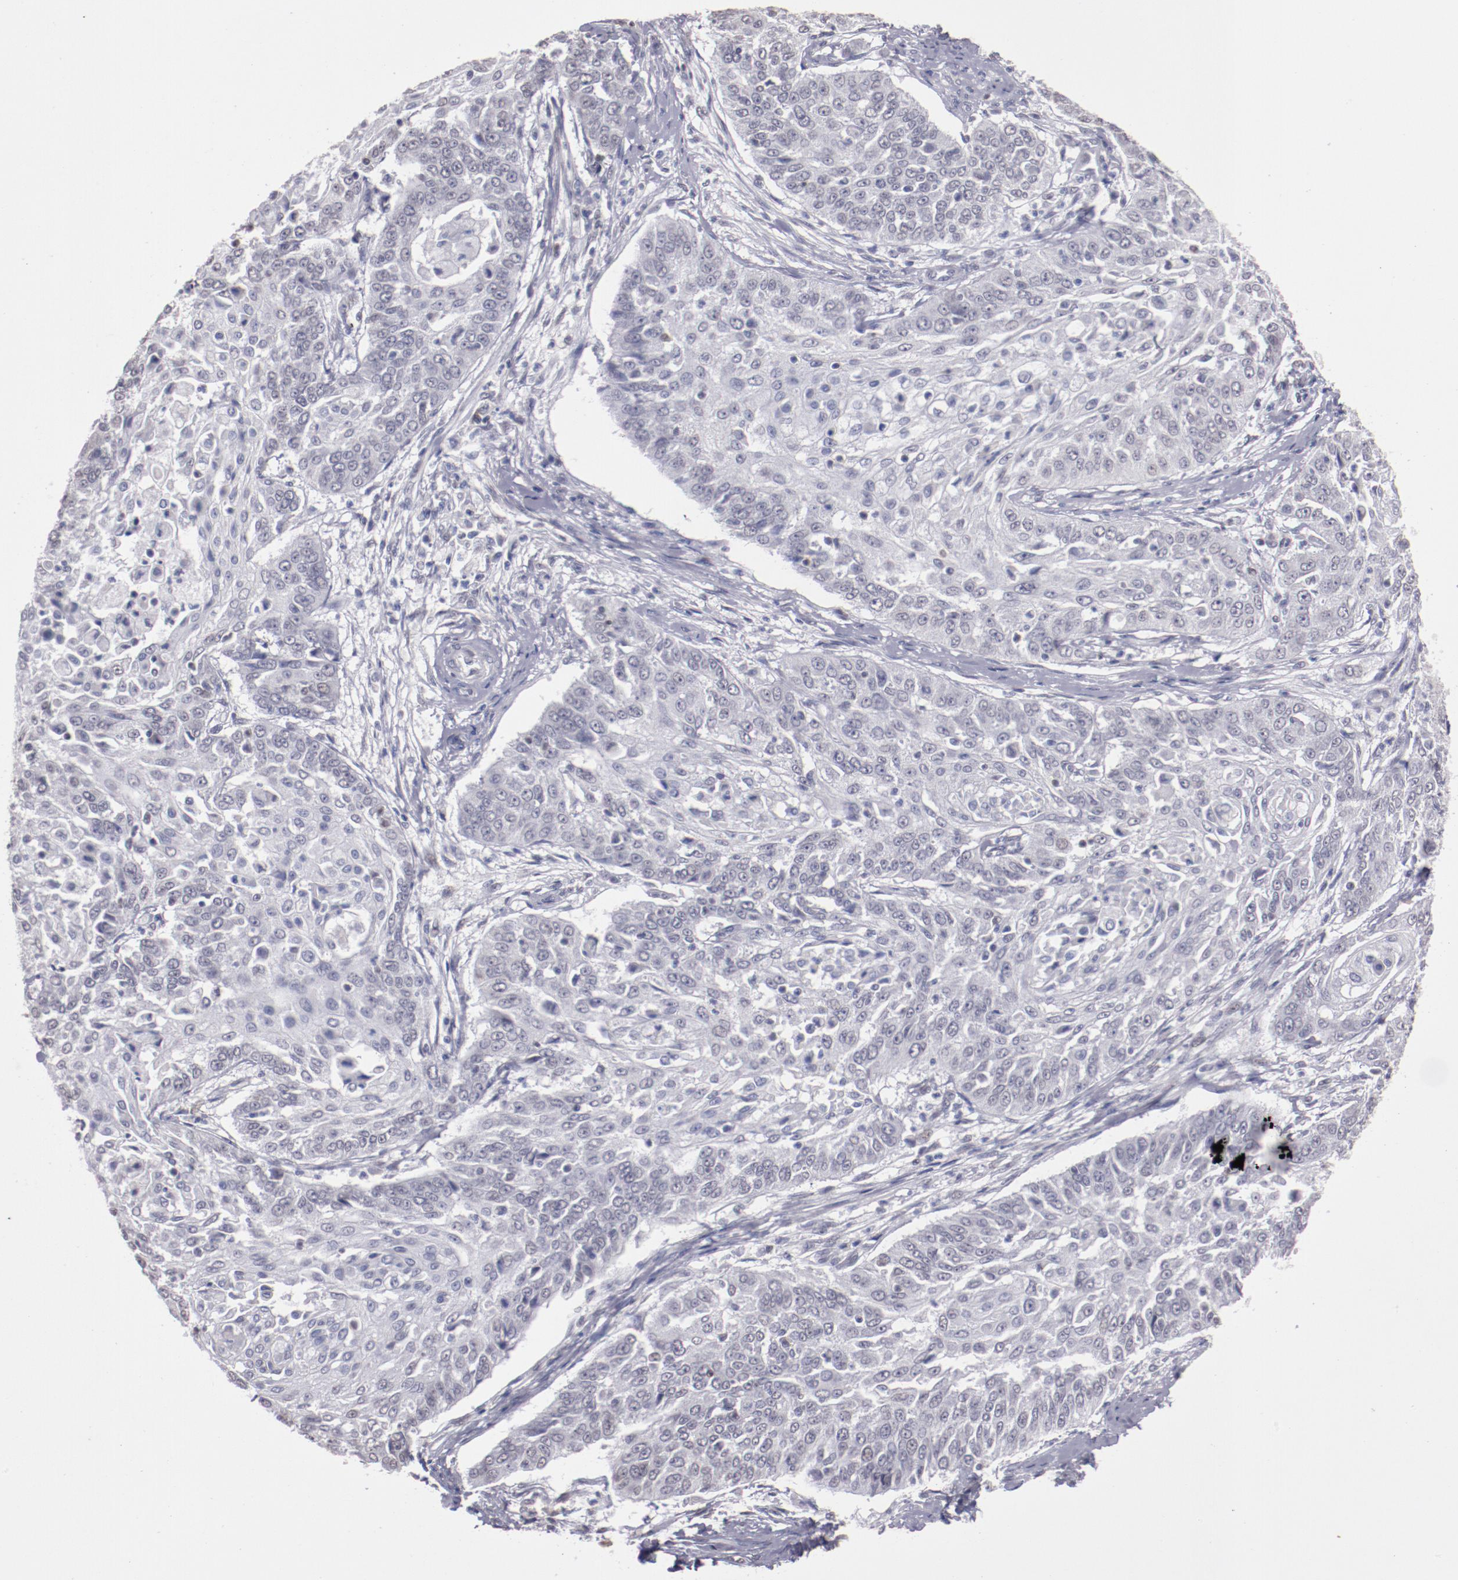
{"staining": {"intensity": "negative", "quantity": "none", "location": "none"}, "tissue": "cervical cancer", "cell_type": "Tumor cells", "image_type": "cancer", "snomed": [{"axis": "morphology", "description": "Squamous cell carcinoma, NOS"}, {"axis": "topography", "description": "Cervix"}], "caption": "The micrograph reveals no staining of tumor cells in squamous cell carcinoma (cervical). (Brightfield microscopy of DAB IHC at high magnification).", "gene": "IRF4", "patient": {"sex": "female", "age": 64}}